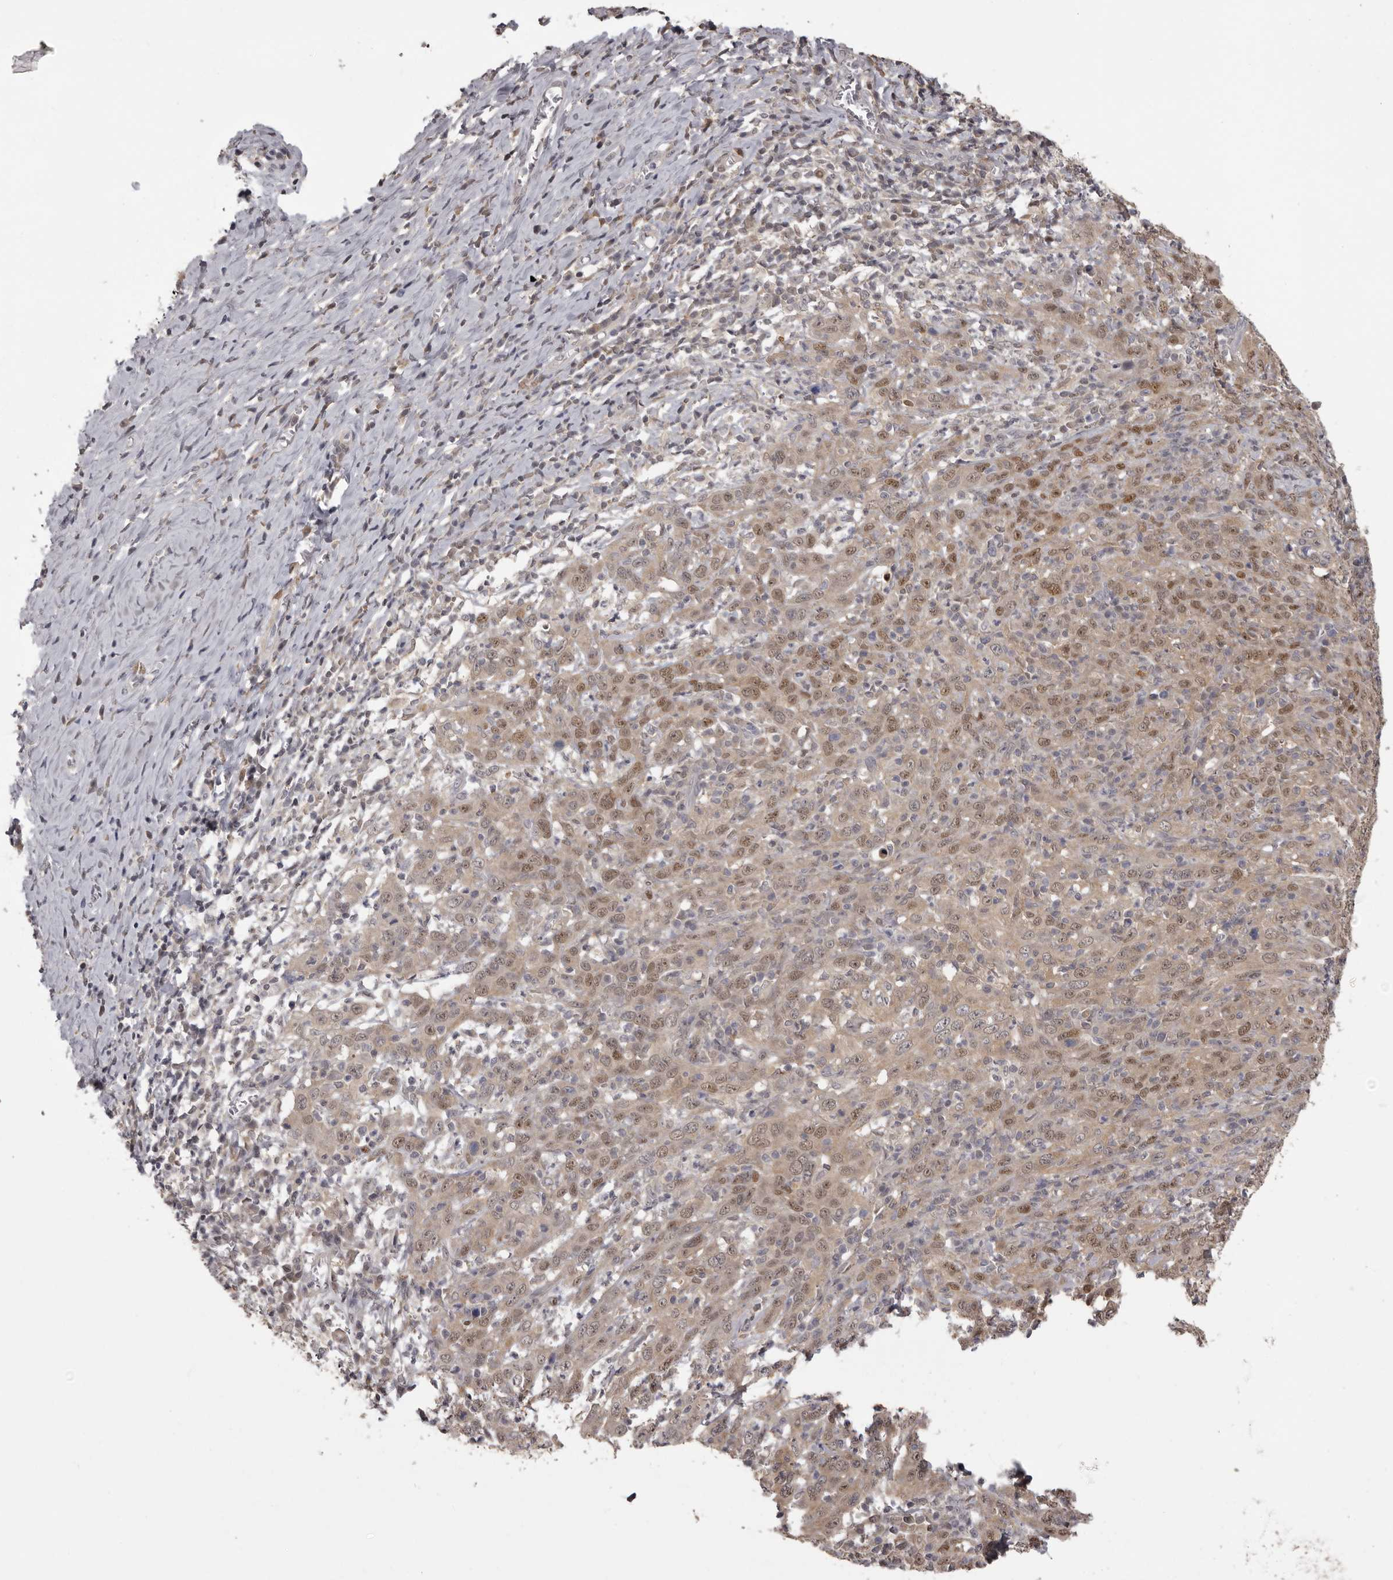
{"staining": {"intensity": "moderate", "quantity": ">75%", "location": "cytoplasmic/membranous,nuclear"}, "tissue": "cervical cancer", "cell_type": "Tumor cells", "image_type": "cancer", "snomed": [{"axis": "morphology", "description": "Squamous cell carcinoma, NOS"}, {"axis": "topography", "description": "Cervix"}], "caption": "Protein staining shows moderate cytoplasmic/membranous and nuclear staining in about >75% of tumor cells in squamous cell carcinoma (cervical). Immunohistochemistry stains the protein of interest in brown and the nuclei are stained blue.", "gene": "MDH1", "patient": {"sex": "female", "age": 46}}